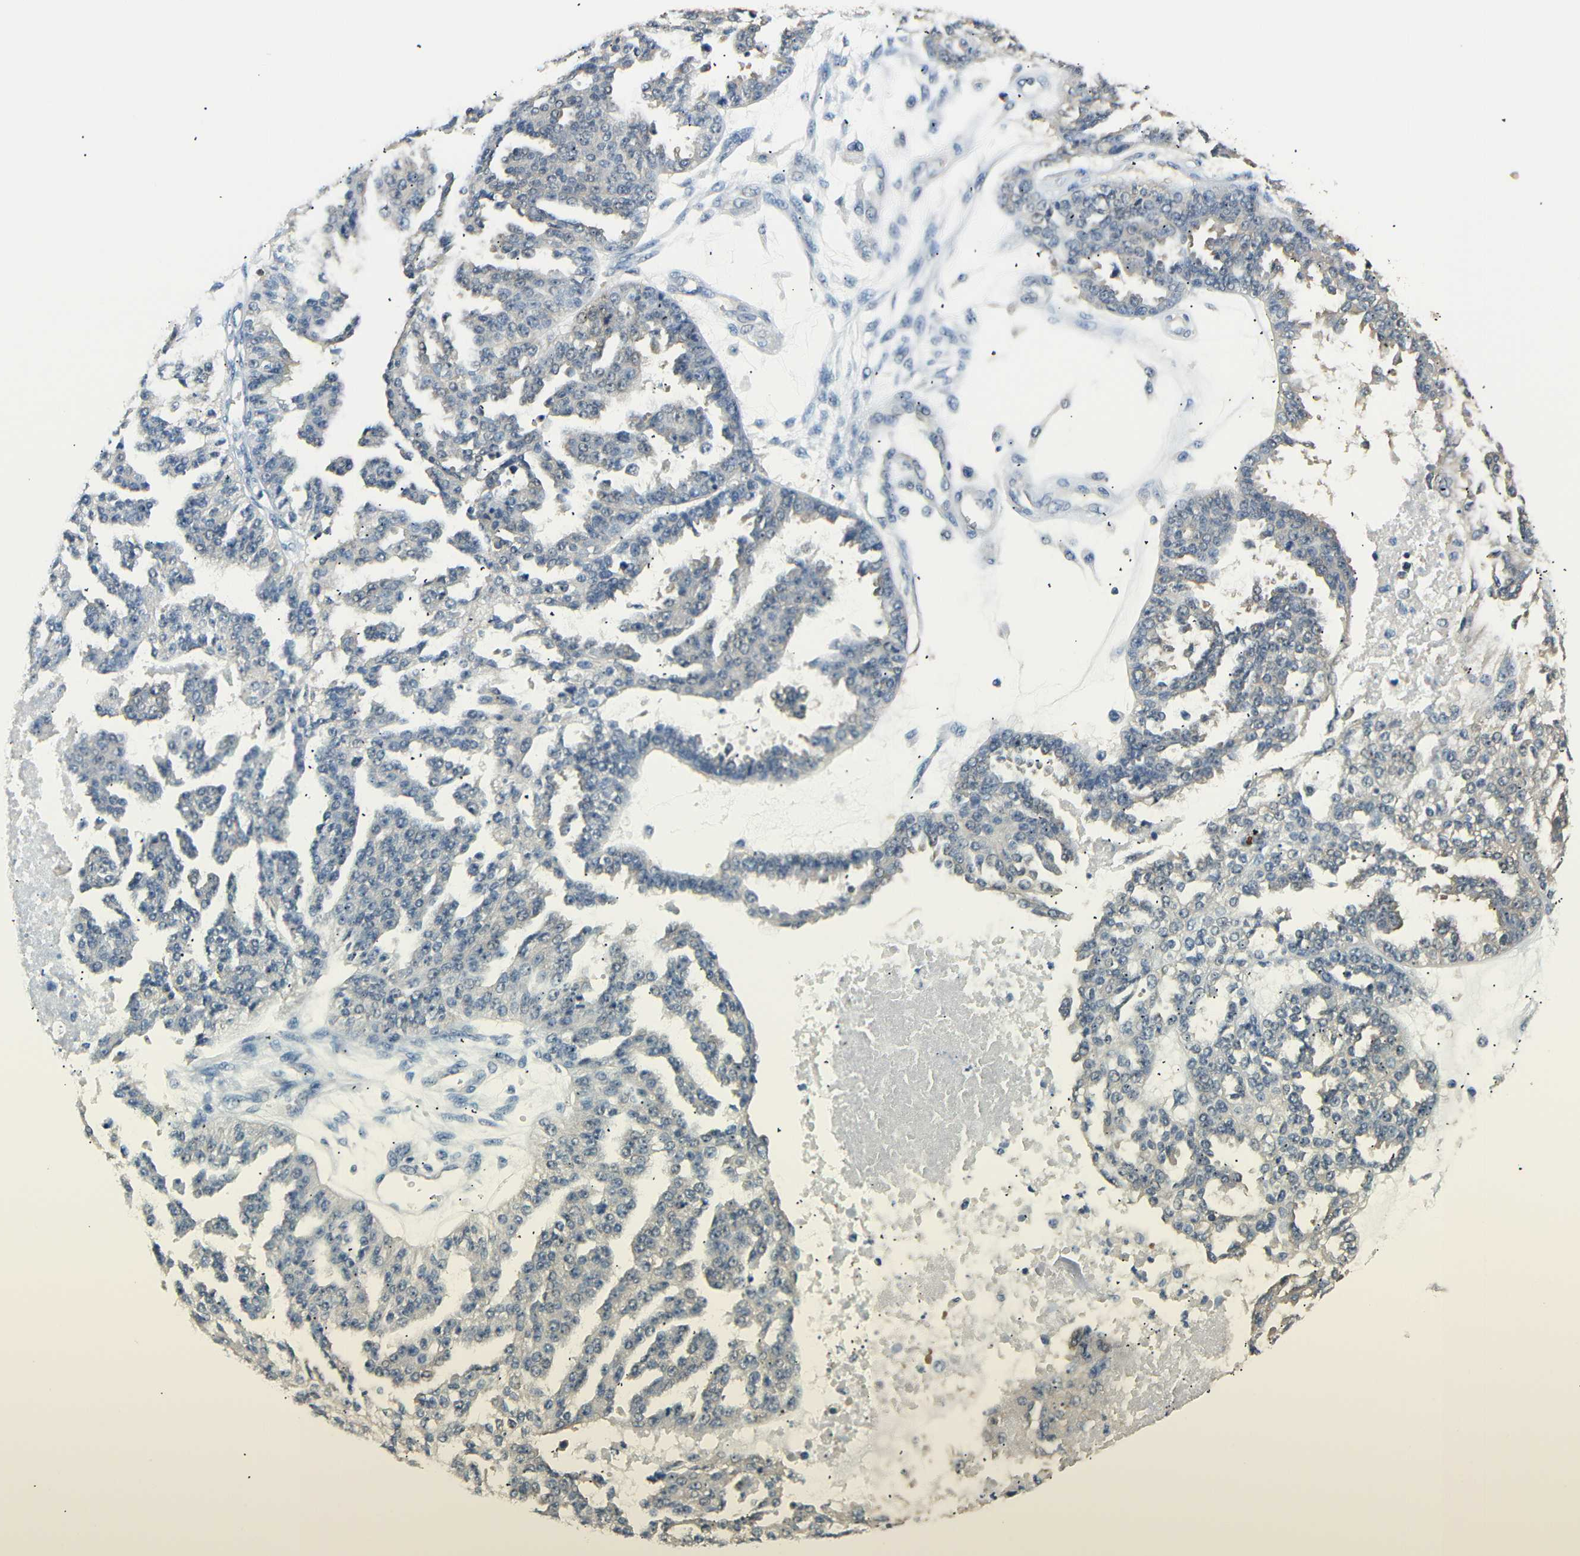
{"staining": {"intensity": "negative", "quantity": "none", "location": "none"}, "tissue": "ovarian cancer", "cell_type": "Tumor cells", "image_type": "cancer", "snomed": [{"axis": "morphology", "description": "Cystadenocarcinoma, serous, NOS"}, {"axis": "topography", "description": "Ovary"}], "caption": "Immunohistochemistry of human ovarian cancer (serous cystadenocarcinoma) shows no positivity in tumor cells.", "gene": "SFN", "patient": {"sex": "female", "age": 58}}